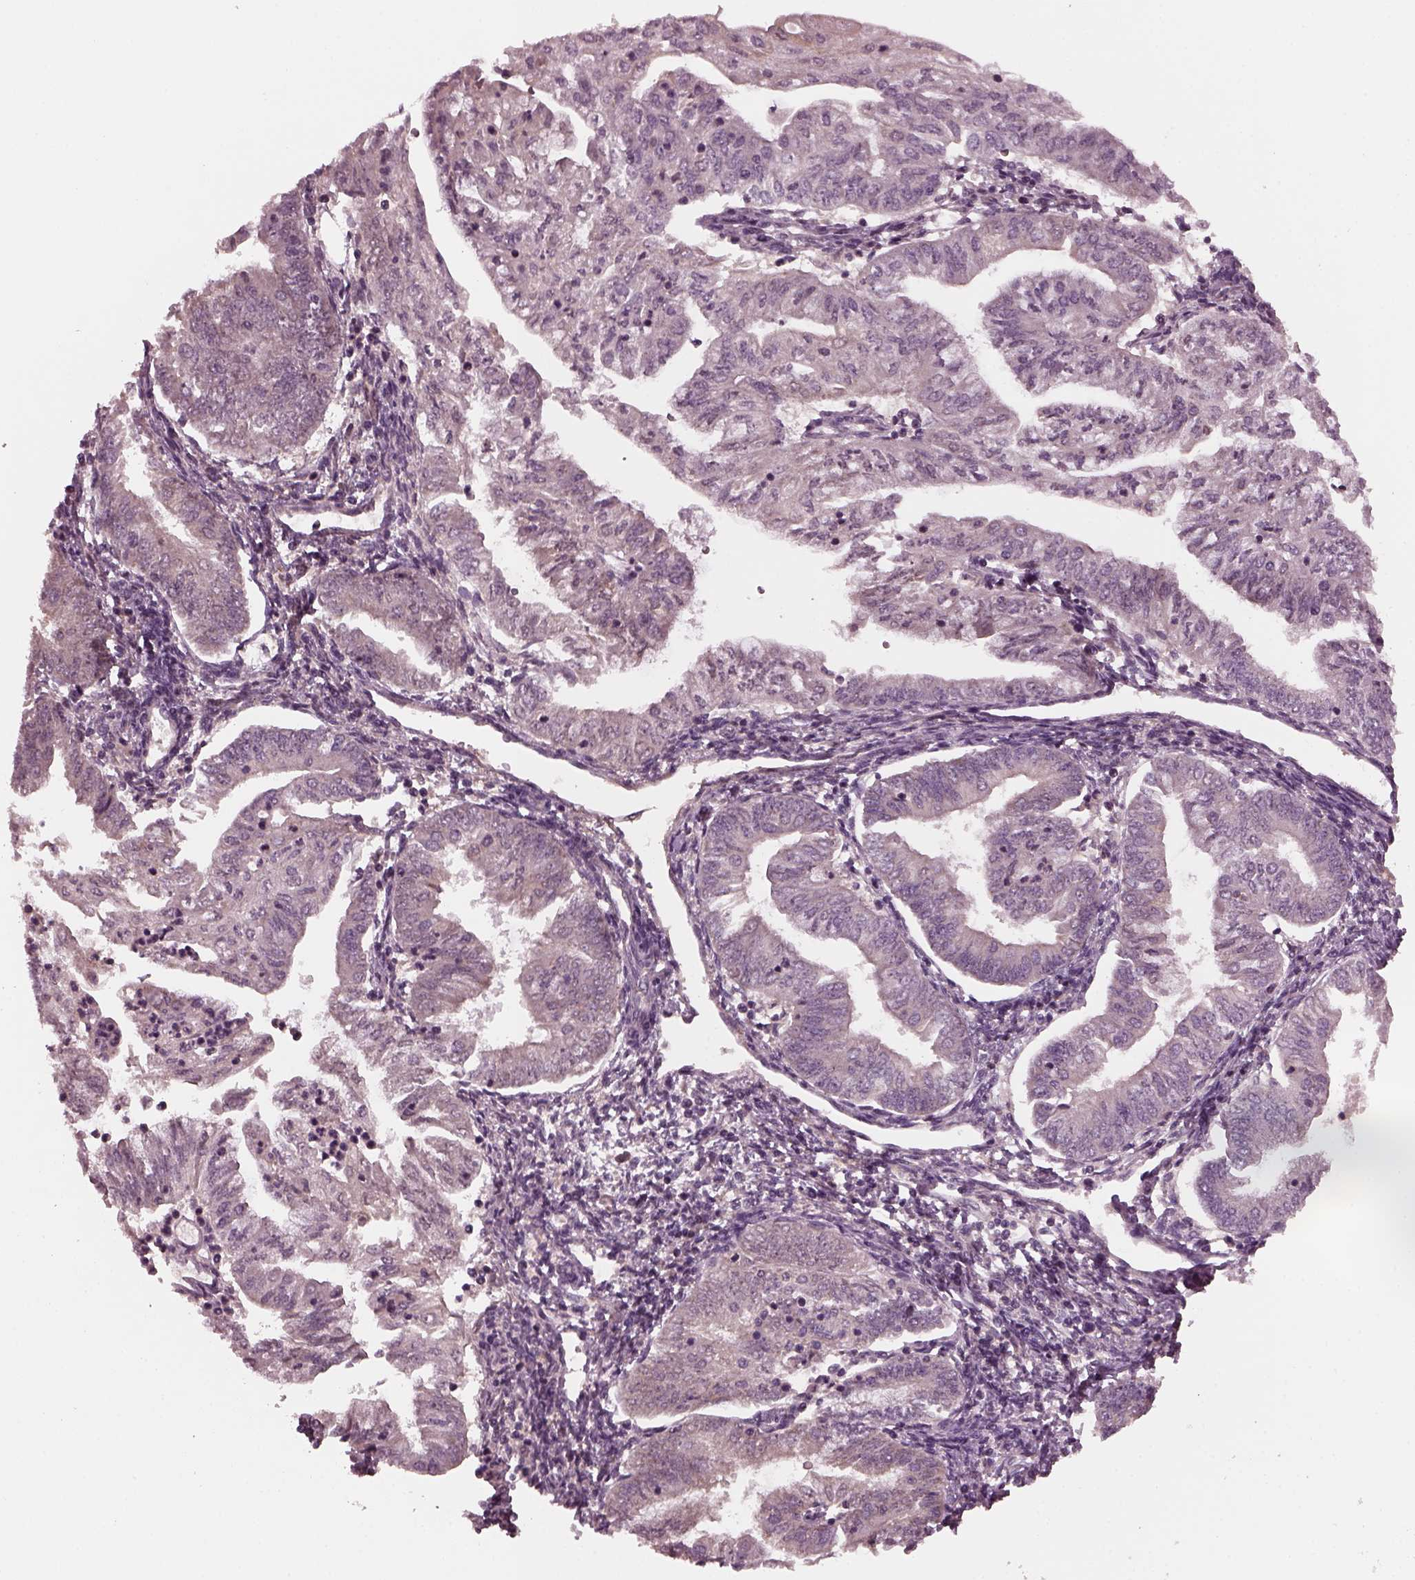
{"staining": {"intensity": "negative", "quantity": "none", "location": "none"}, "tissue": "endometrial cancer", "cell_type": "Tumor cells", "image_type": "cancer", "snomed": [{"axis": "morphology", "description": "Adenocarcinoma, NOS"}, {"axis": "topography", "description": "Endometrium"}], "caption": "IHC photomicrograph of endometrial cancer (adenocarcinoma) stained for a protein (brown), which displays no positivity in tumor cells.", "gene": "PORCN", "patient": {"sex": "female", "age": 55}}